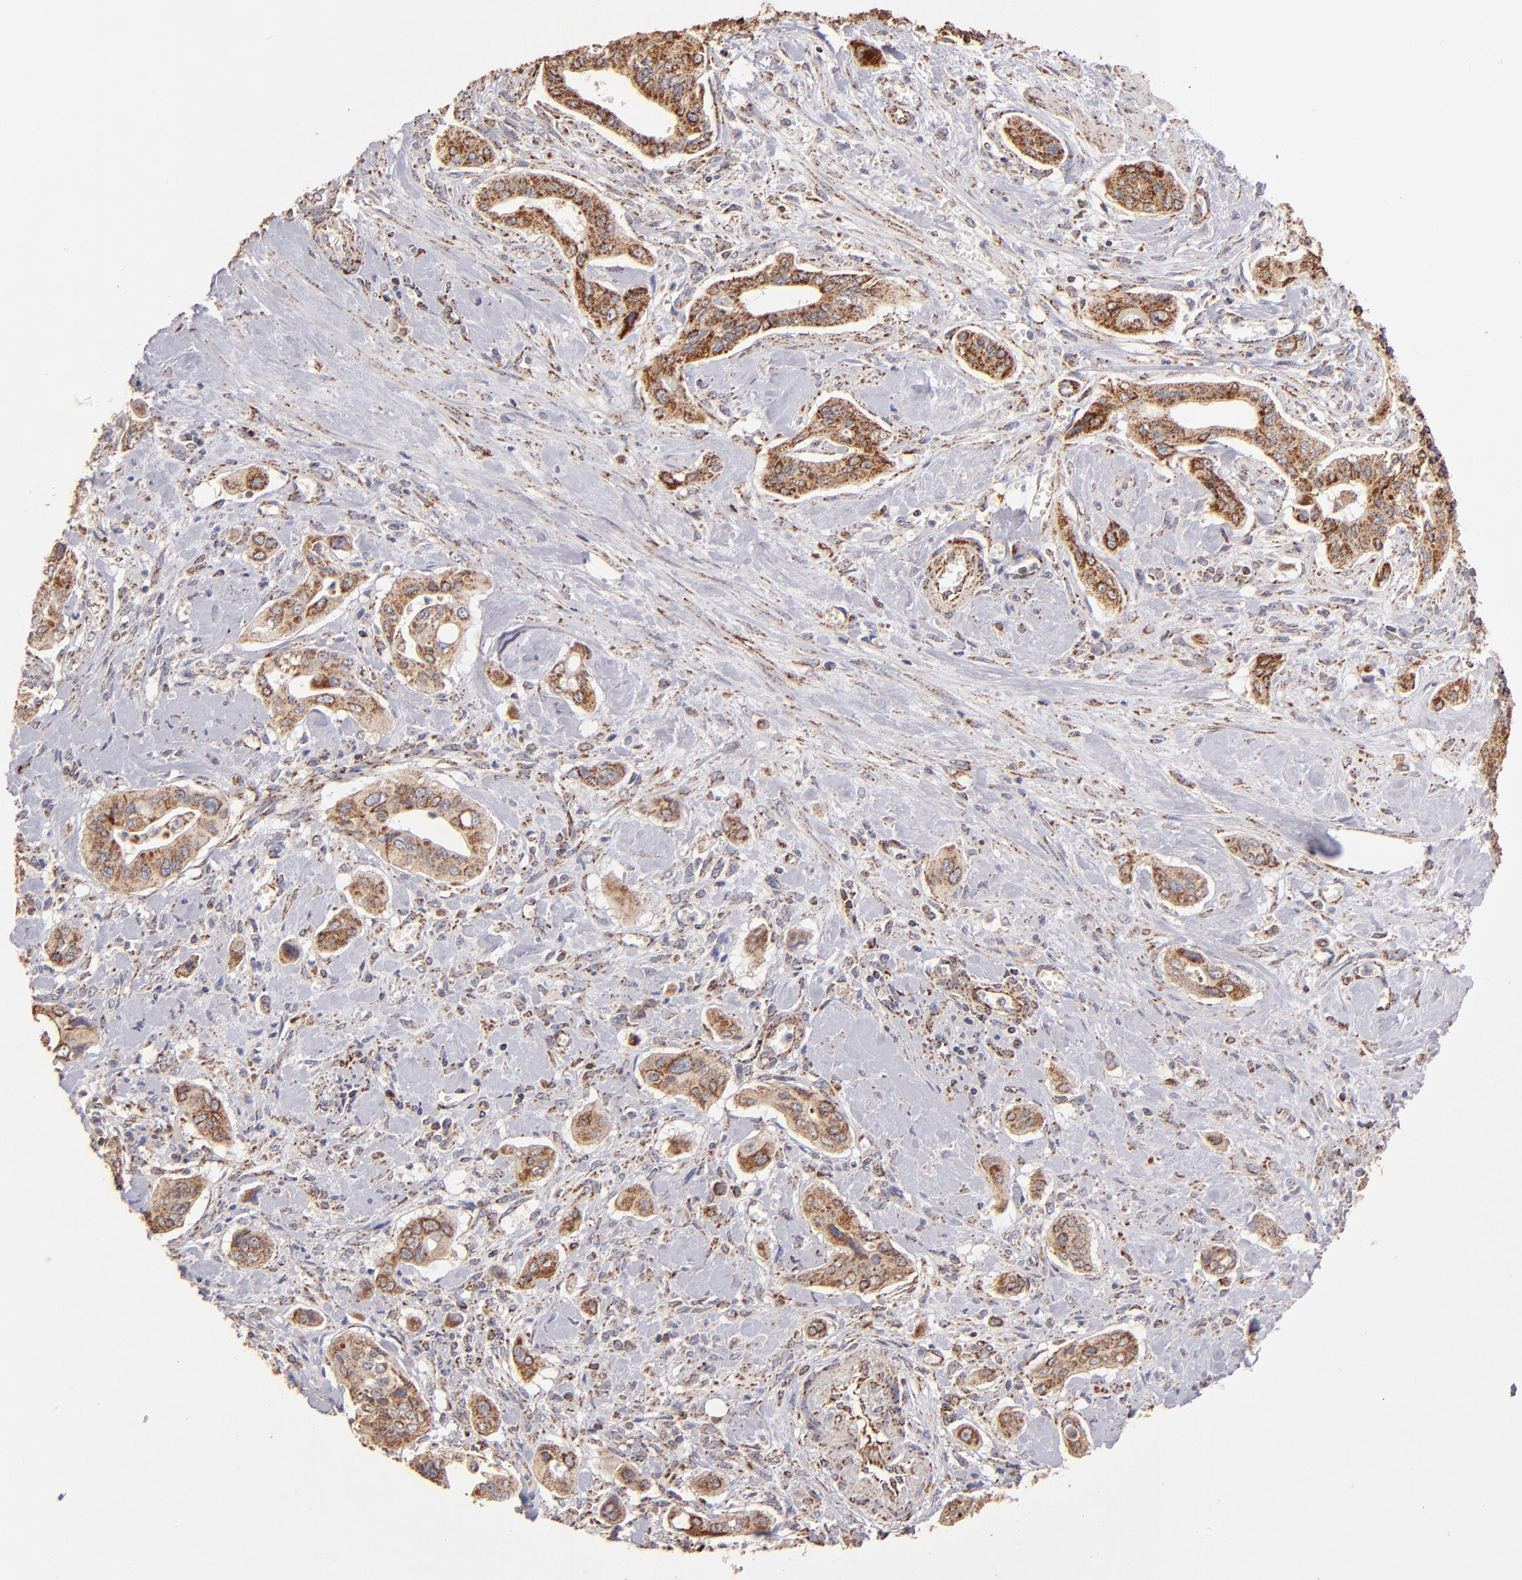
{"staining": {"intensity": "moderate", "quantity": ">75%", "location": "cytoplasmic/membranous"}, "tissue": "pancreatic cancer", "cell_type": "Tumor cells", "image_type": "cancer", "snomed": [{"axis": "morphology", "description": "Adenocarcinoma, NOS"}, {"axis": "topography", "description": "Pancreas"}], "caption": "Human pancreatic cancer stained with a protein marker displays moderate staining in tumor cells.", "gene": "DLST", "patient": {"sex": "male", "age": 77}}